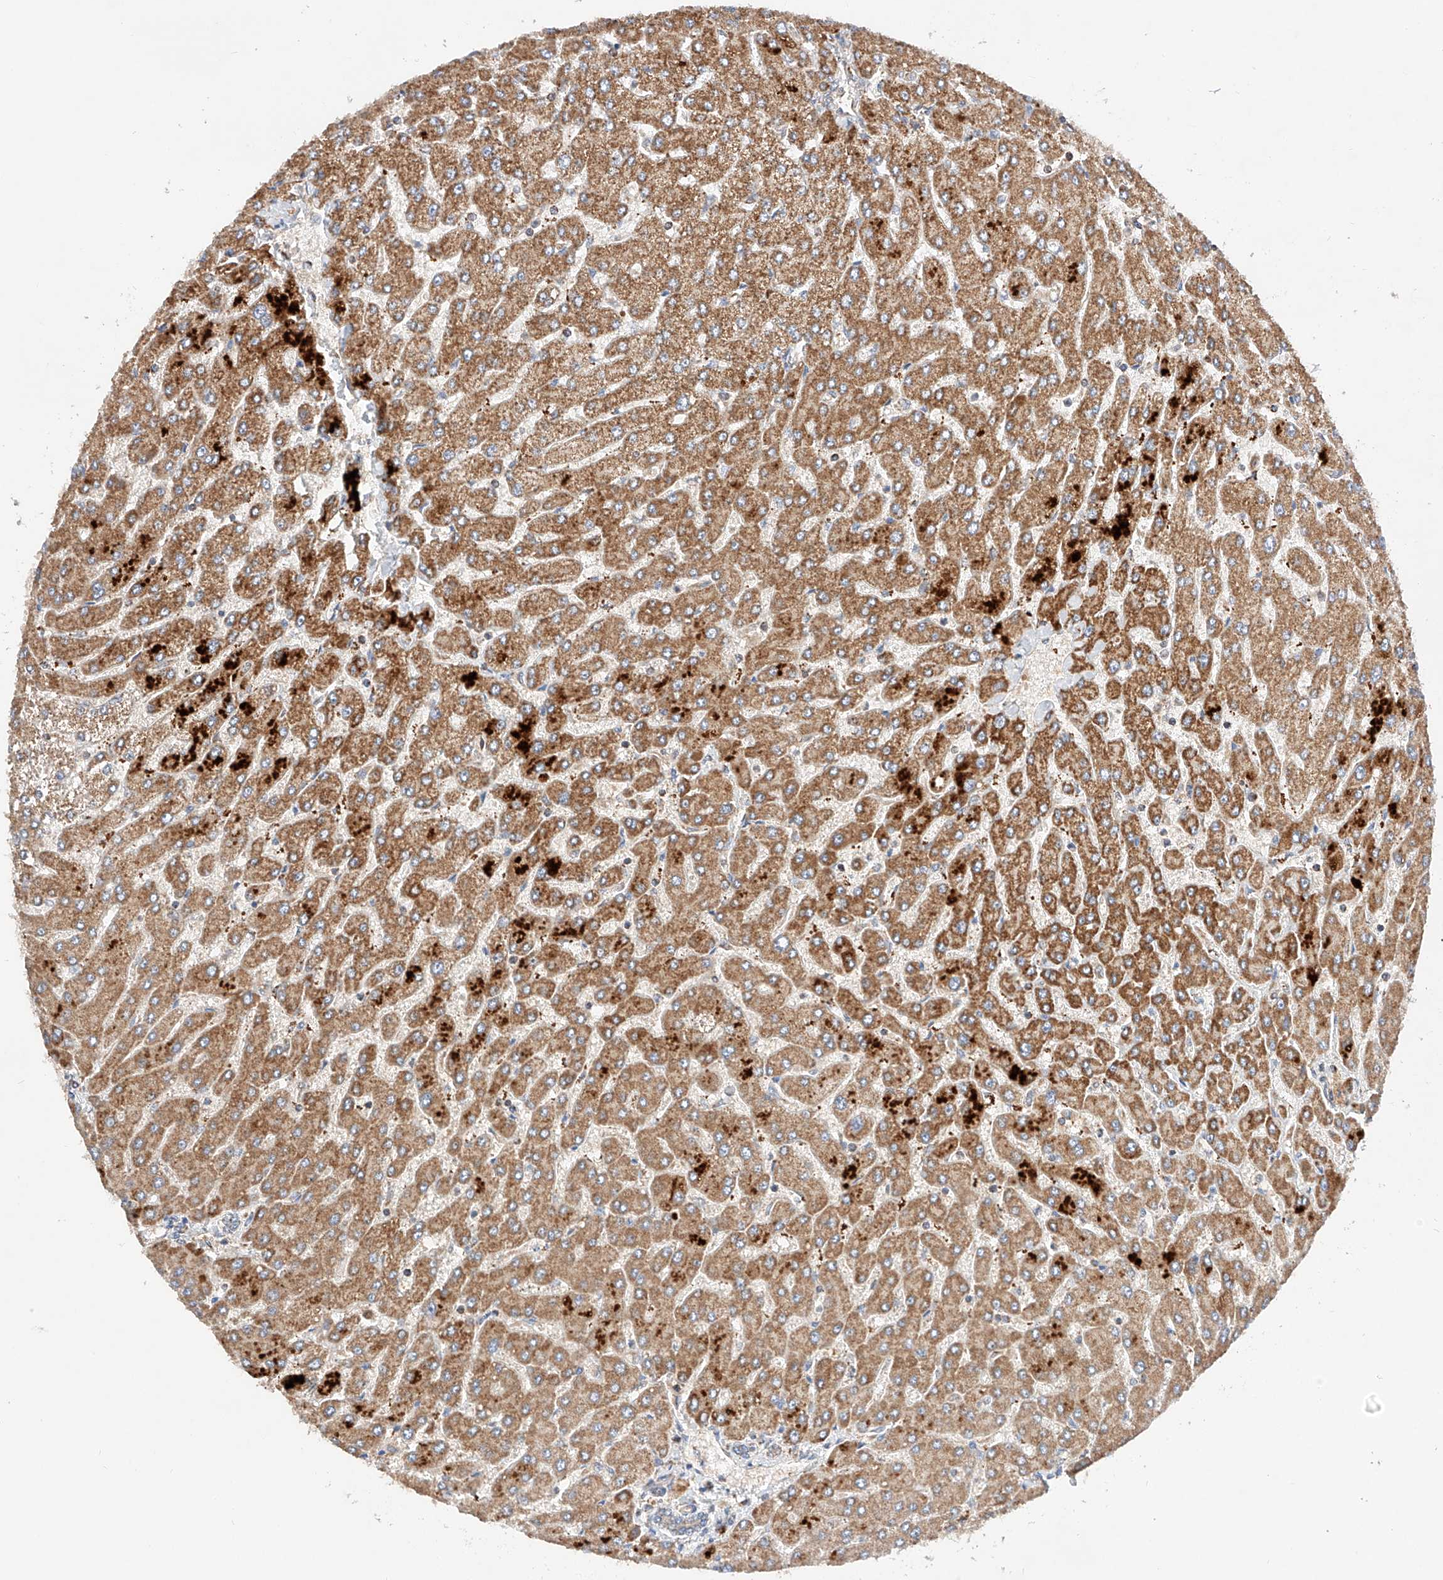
{"staining": {"intensity": "negative", "quantity": "none", "location": "none"}, "tissue": "liver", "cell_type": "Cholangiocytes", "image_type": "normal", "snomed": [{"axis": "morphology", "description": "Normal tissue, NOS"}, {"axis": "topography", "description": "Liver"}], "caption": "High power microscopy micrograph of an immunohistochemistry (IHC) histopathology image of unremarkable liver, revealing no significant staining in cholangiocytes.", "gene": "NR1D1", "patient": {"sex": "male", "age": 55}}